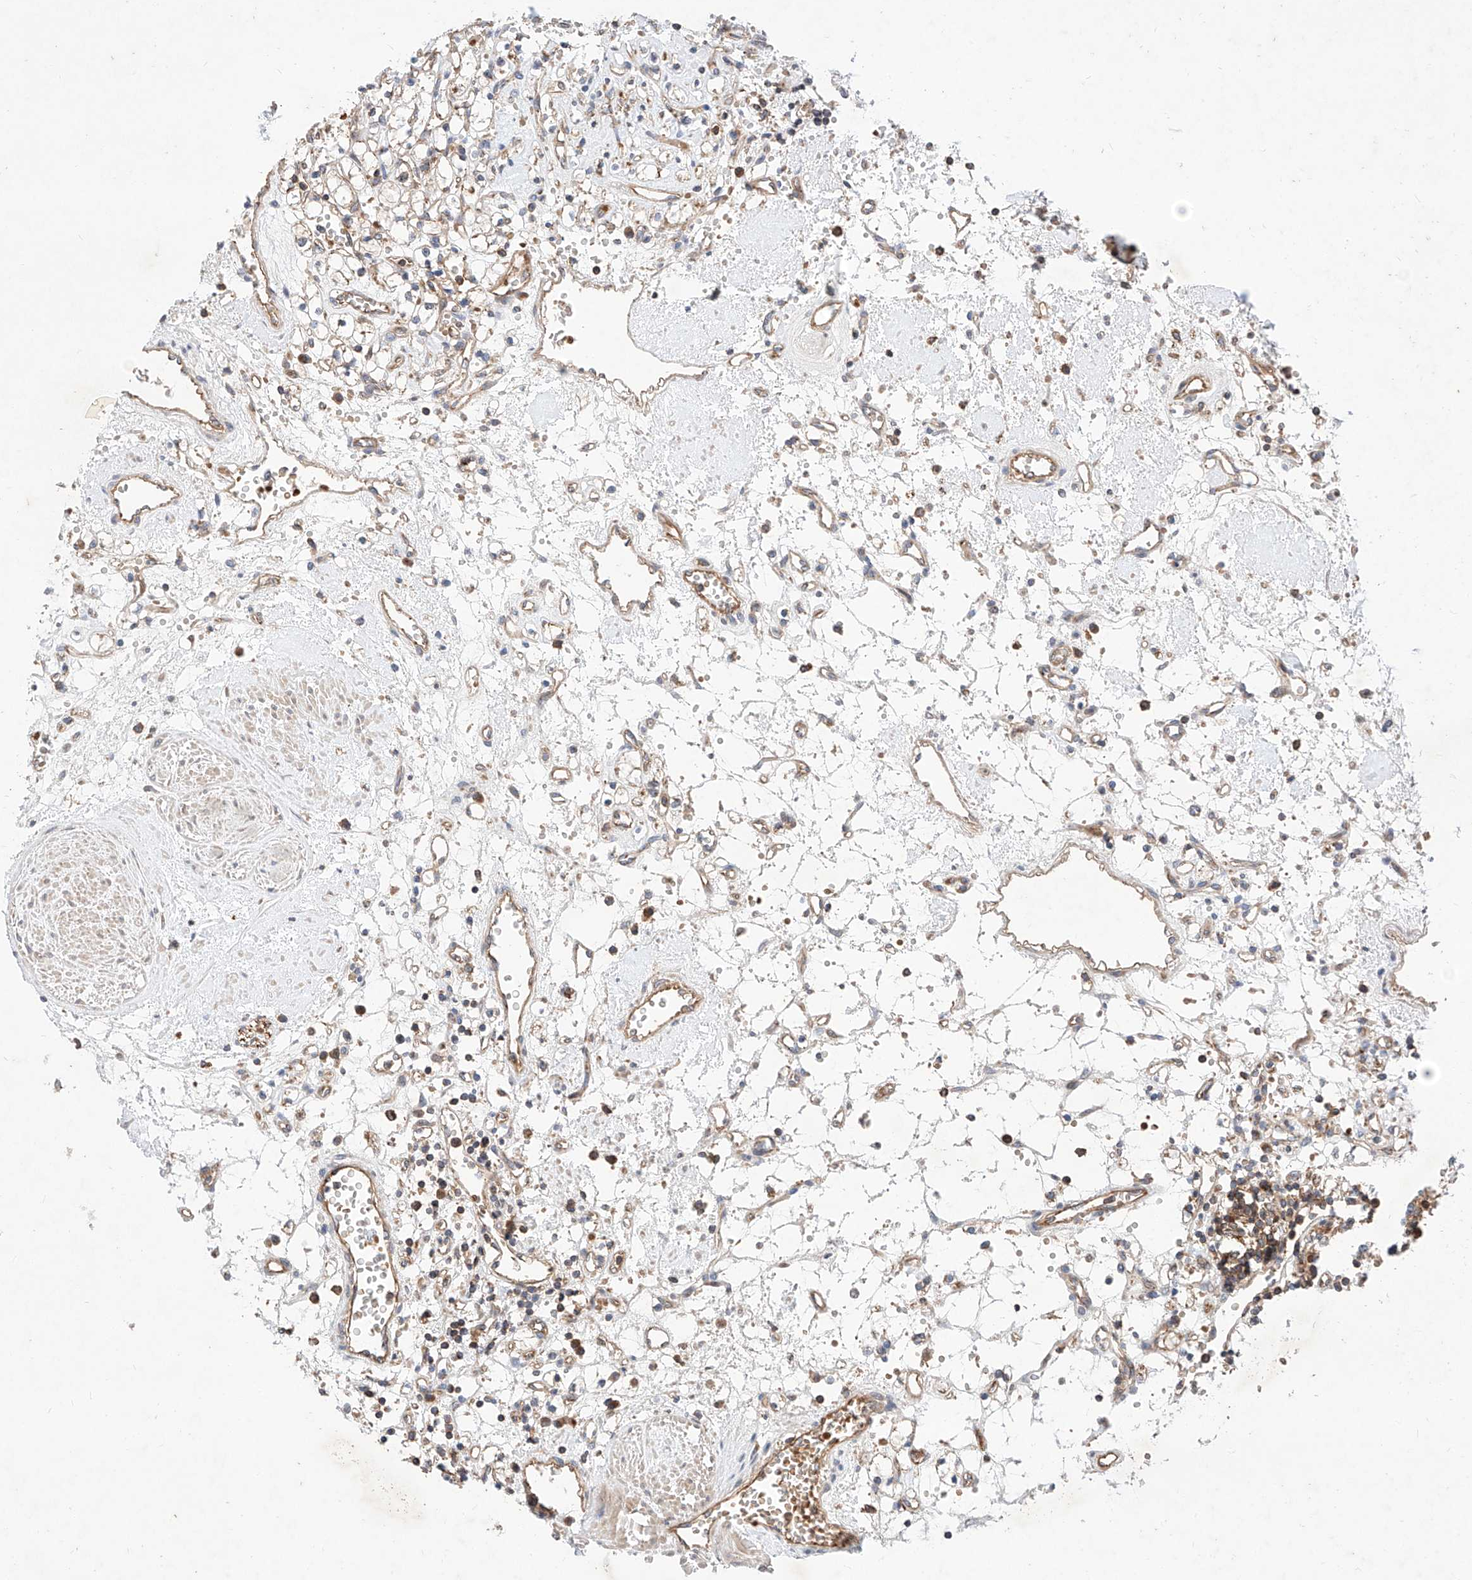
{"staining": {"intensity": "weak", "quantity": ">75%", "location": "cytoplasmic/membranous"}, "tissue": "renal cancer", "cell_type": "Tumor cells", "image_type": "cancer", "snomed": [{"axis": "morphology", "description": "Adenocarcinoma, NOS"}, {"axis": "topography", "description": "Kidney"}], "caption": "About >75% of tumor cells in human renal cancer show weak cytoplasmic/membranous protein staining as visualized by brown immunohistochemical staining.", "gene": "NR1D1", "patient": {"sex": "female", "age": 59}}